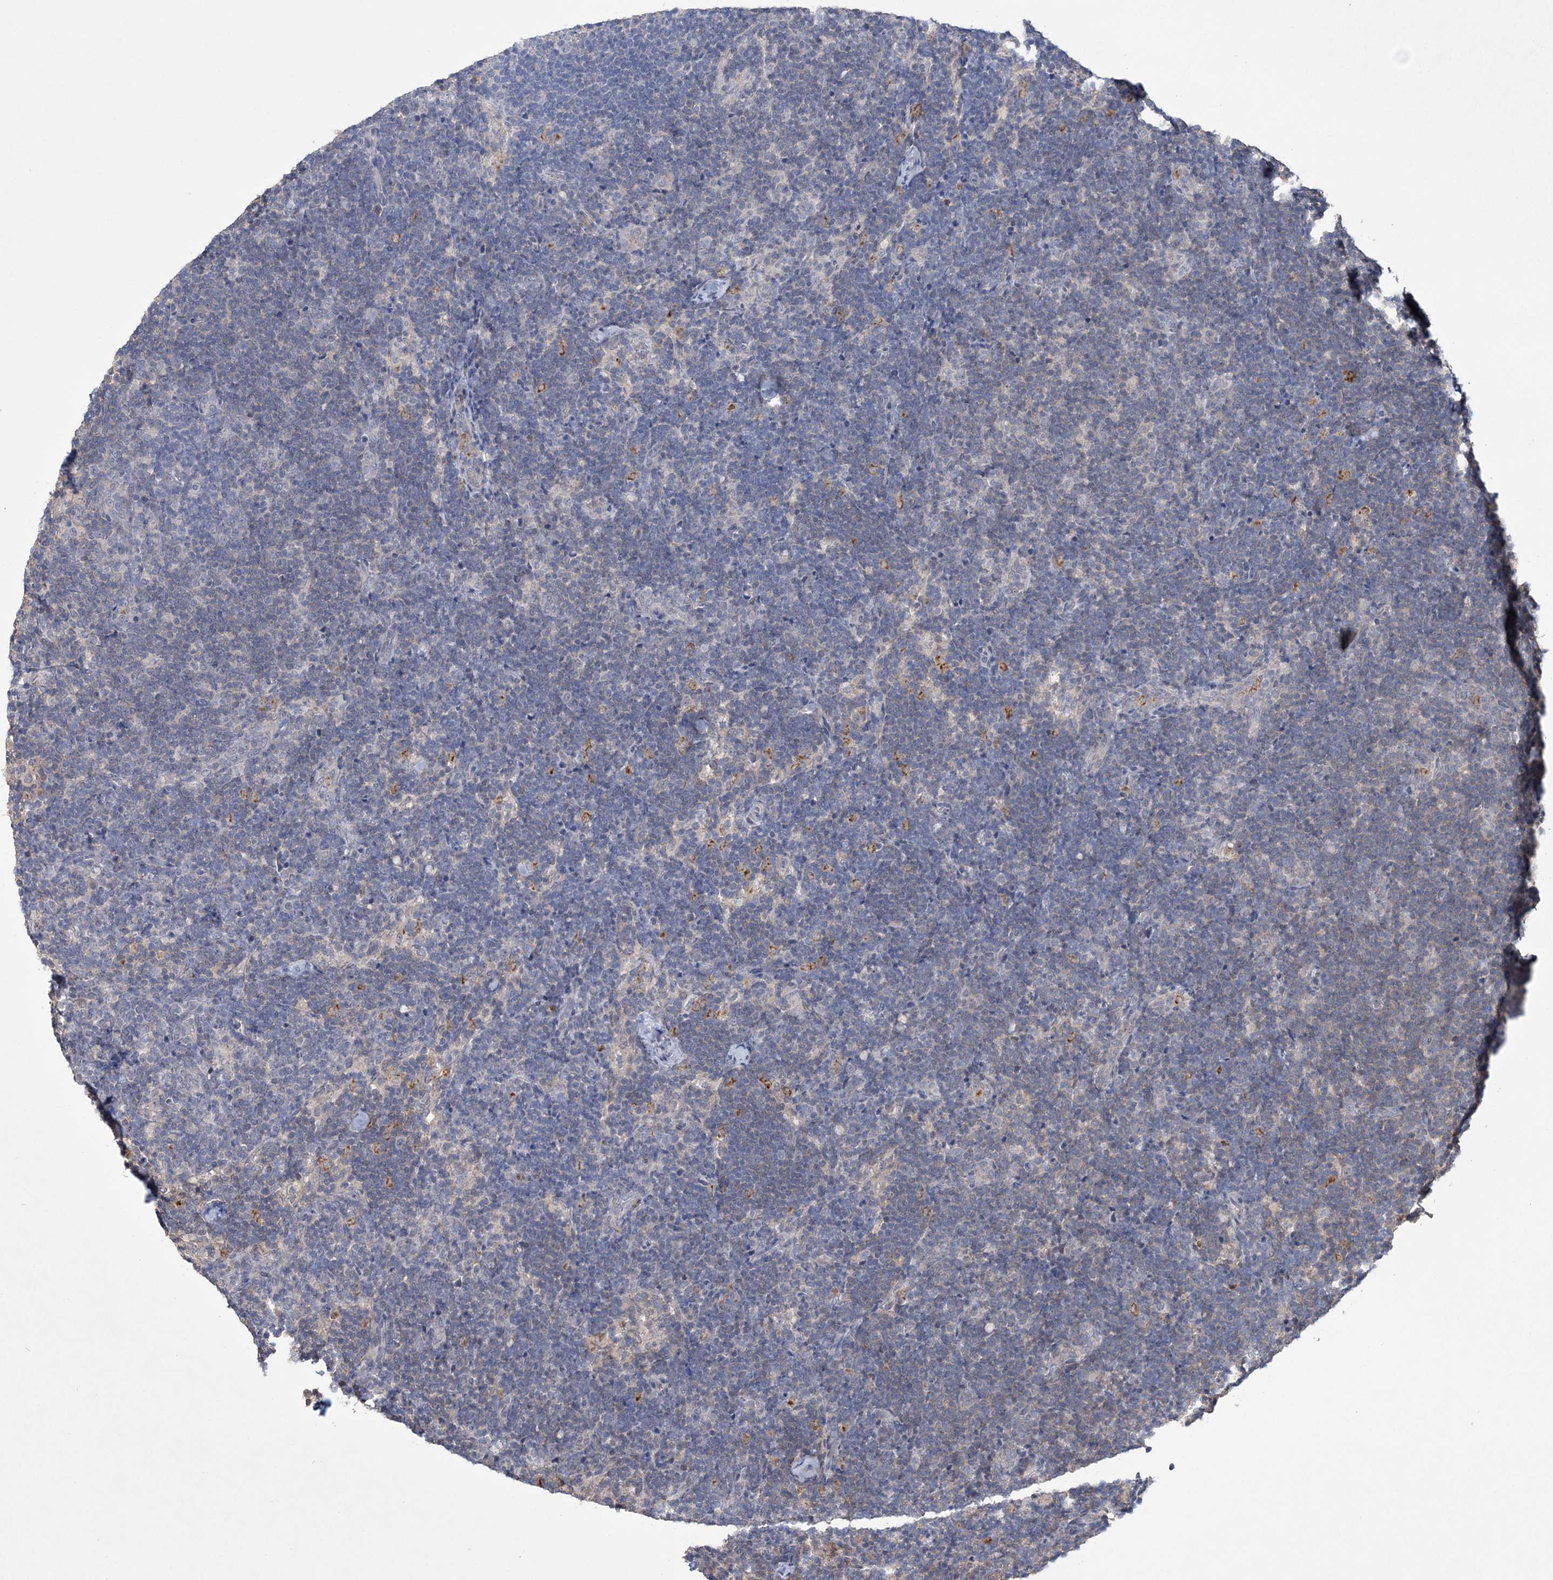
{"staining": {"intensity": "negative", "quantity": "none", "location": "none"}, "tissue": "lymph node", "cell_type": "Germinal center cells", "image_type": "normal", "snomed": [{"axis": "morphology", "description": "Normal tissue, NOS"}, {"axis": "topography", "description": "Lymph node"}], "caption": "Immunohistochemistry (IHC) of unremarkable lymph node demonstrates no expression in germinal center cells. Nuclei are stained in blue.", "gene": "DPCD", "patient": {"sex": "female", "age": 22}}